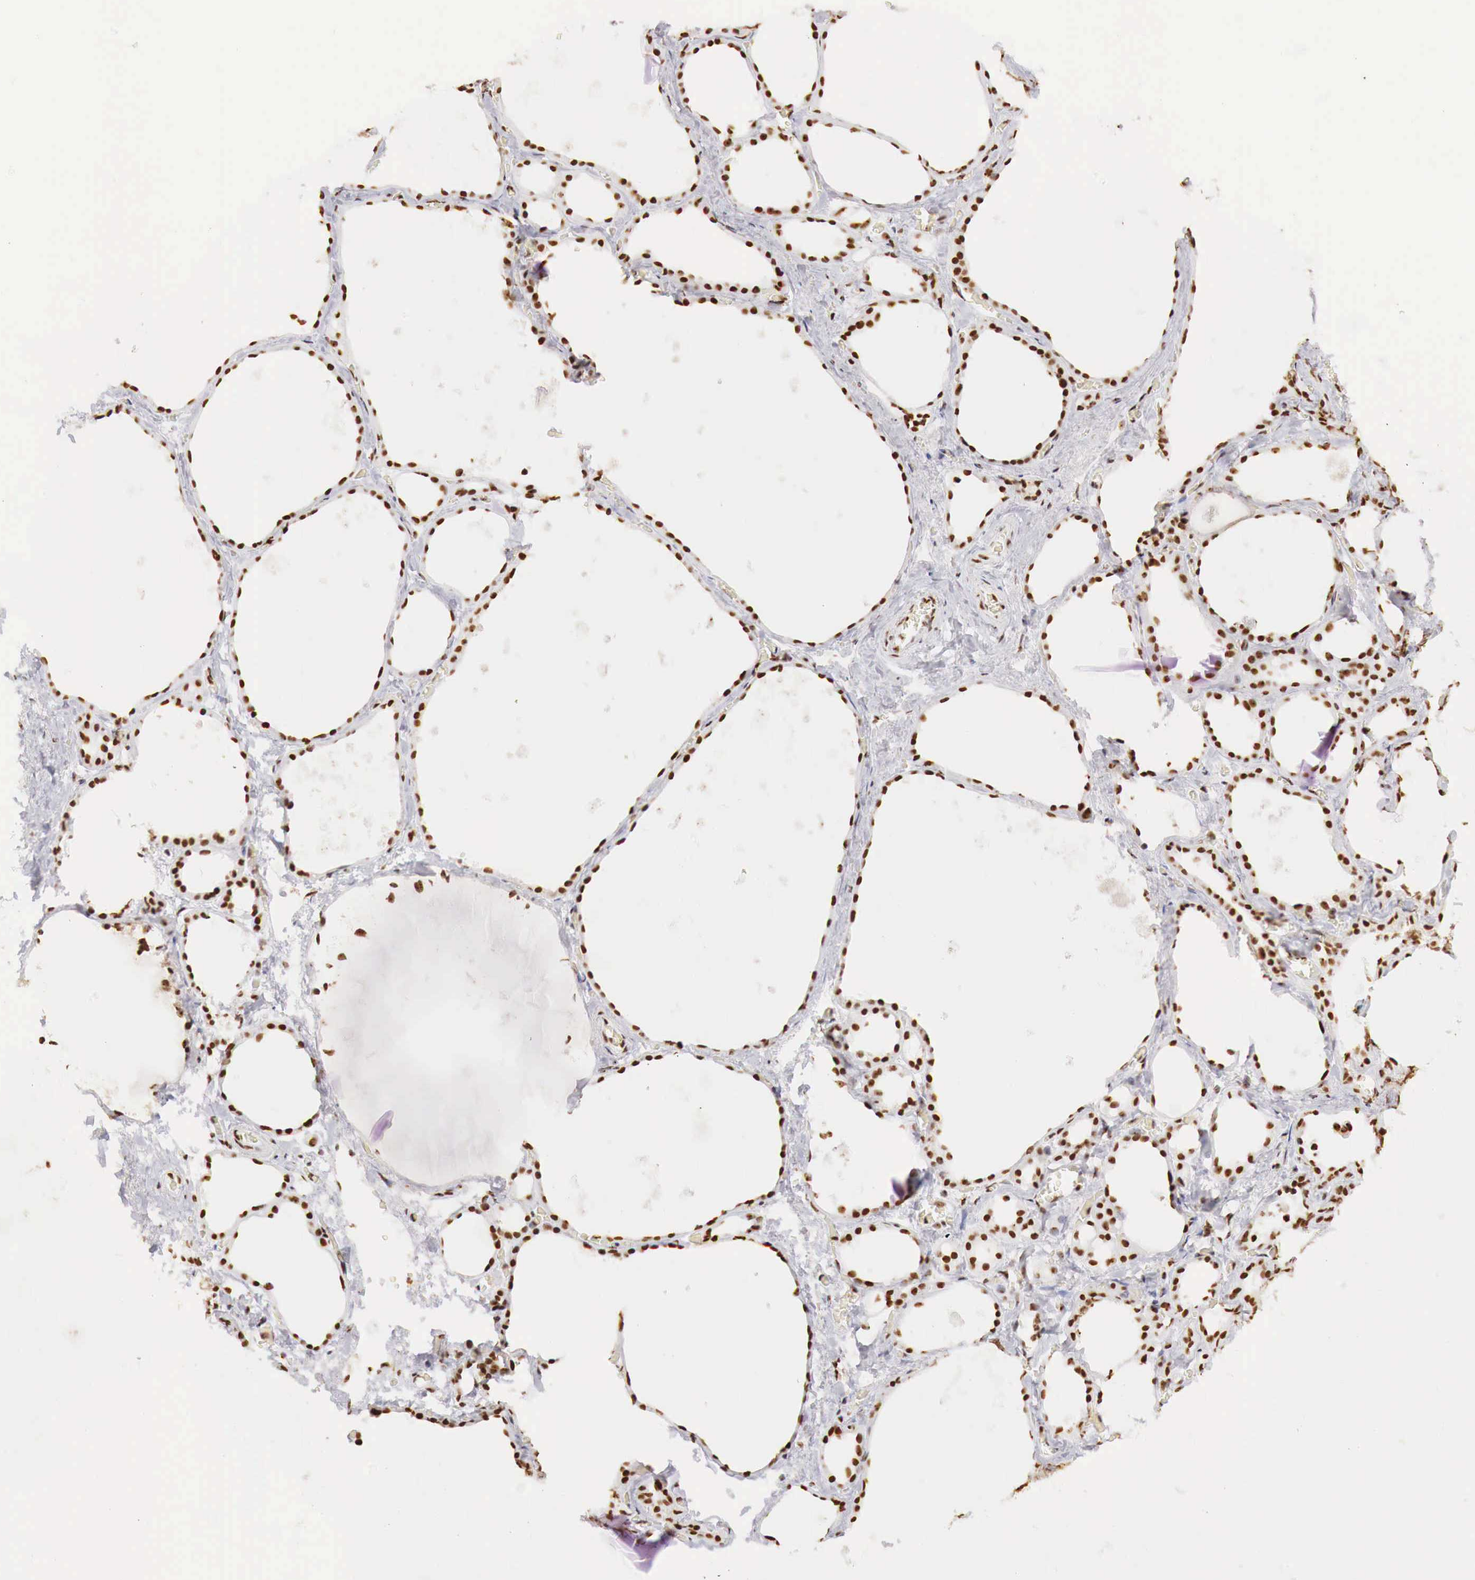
{"staining": {"intensity": "strong", "quantity": ">75%", "location": "nuclear"}, "tissue": "thyroid gland", "cell_type": "Glandular cells", "image_type": "normal", "snomed": [{"axis": "morphology", "description": "Normal tissue, NOS"}, {"axis": "topography", "description": "Thyroid gland"}], "caption": "Immunohistochemical staining of unremarkable human thyroid gland shows strong nuclear protein expression in about >75% of glandular cells.", "gene": "DKC1", "patient": {"sex": "male", "age": 76}}